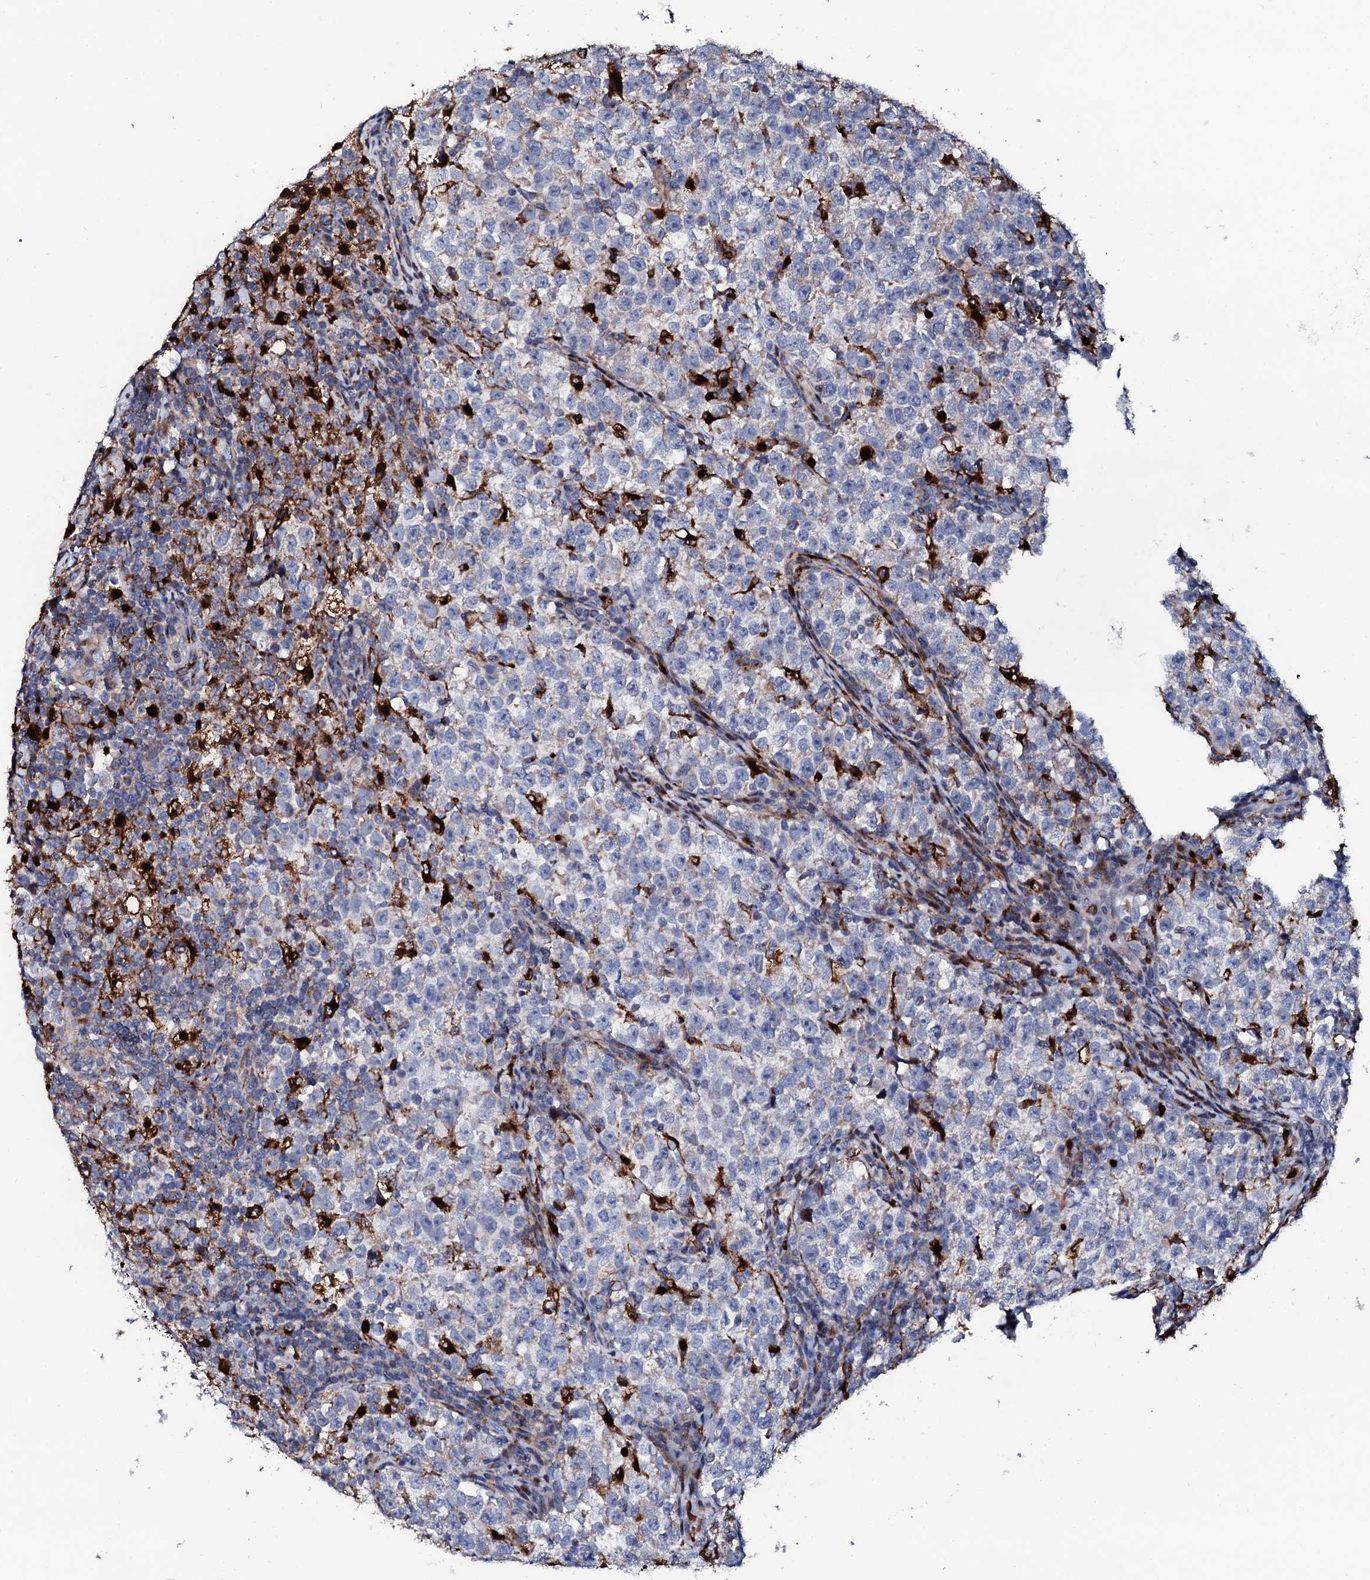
{"staining": {"intensity": "negative", "quantity": "none", "location": "none"}, "tissue": "testis cancer", "cell_type": "Tumor cells", "image_type": "cancer", "snomed": [{"axis": "morphology", "description": "Normal tissue, NOS"}, {"axis": "morphology", "description": "Seminoma, NOS"}, {"axis": "topography", "description": "Testis"}], "caption": "Immunohistochemistry image of testis cancer (seminoma) stained for a protein (brown), which demonstrates no expression in tumor cells.", "gene": "TCIRG1", "patient": {"sex": "male", "age": 43}}